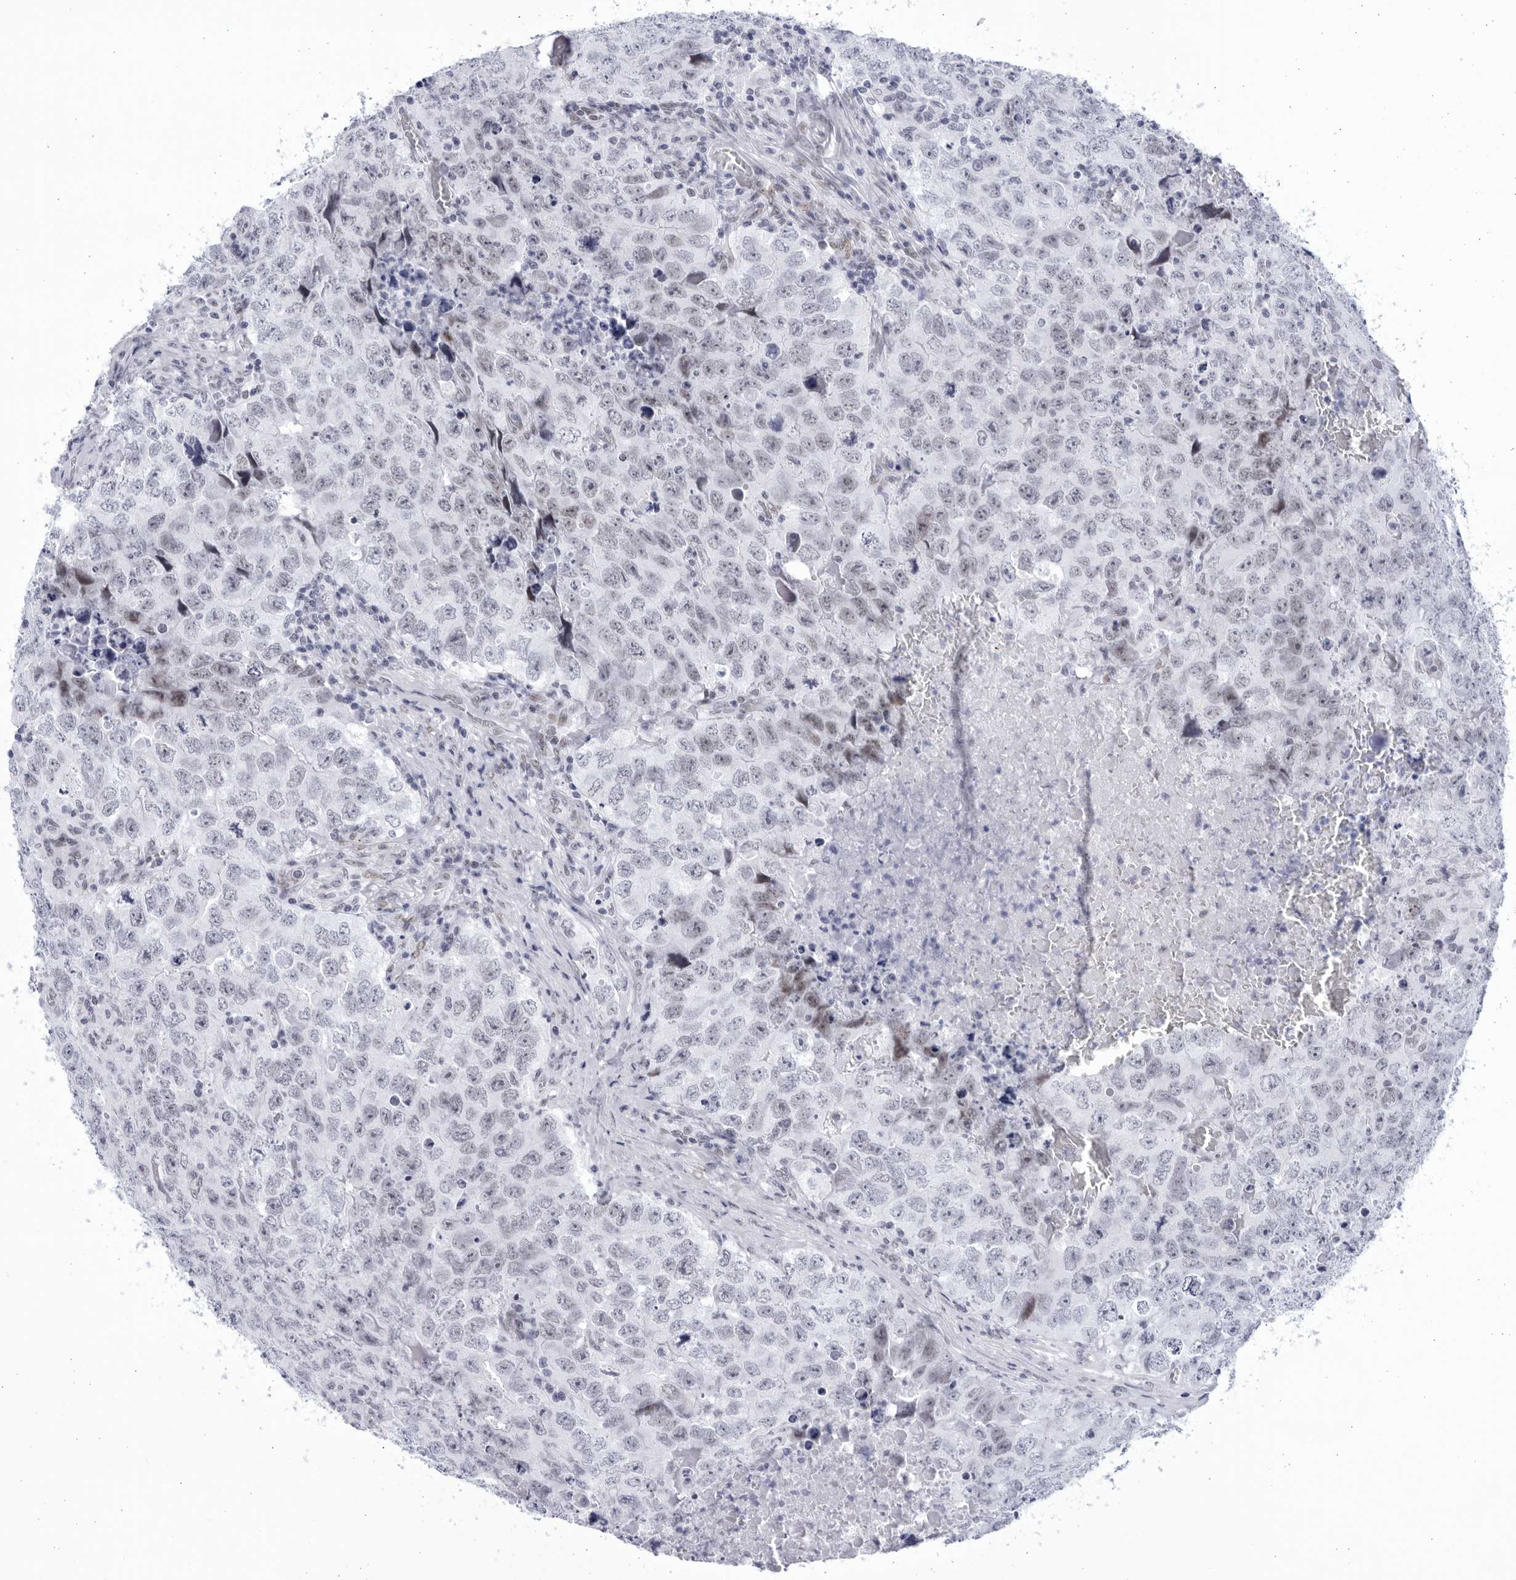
{"staining": {"intensity": "weak", "quantity": ">75%", "location": "nuclear"}, "tissue": "testis cancer", "cell_type": "Tumor cells", "image_type": "cancer", "snomed": [{"axis": "morphology", "description": "Seminoma, NOS"}, {"axis": "morphology", "description": "Carcinoma, Embryonal, NOS"}, {"axis": "topography", "description": "Testis"}], "caption": "Testis cancer (seminoma) stained for a protein exhibits weak nuclear positivity in tumor cells.", "gene": "CCDC181", "patient": {"sex": "male", "age": 43}}